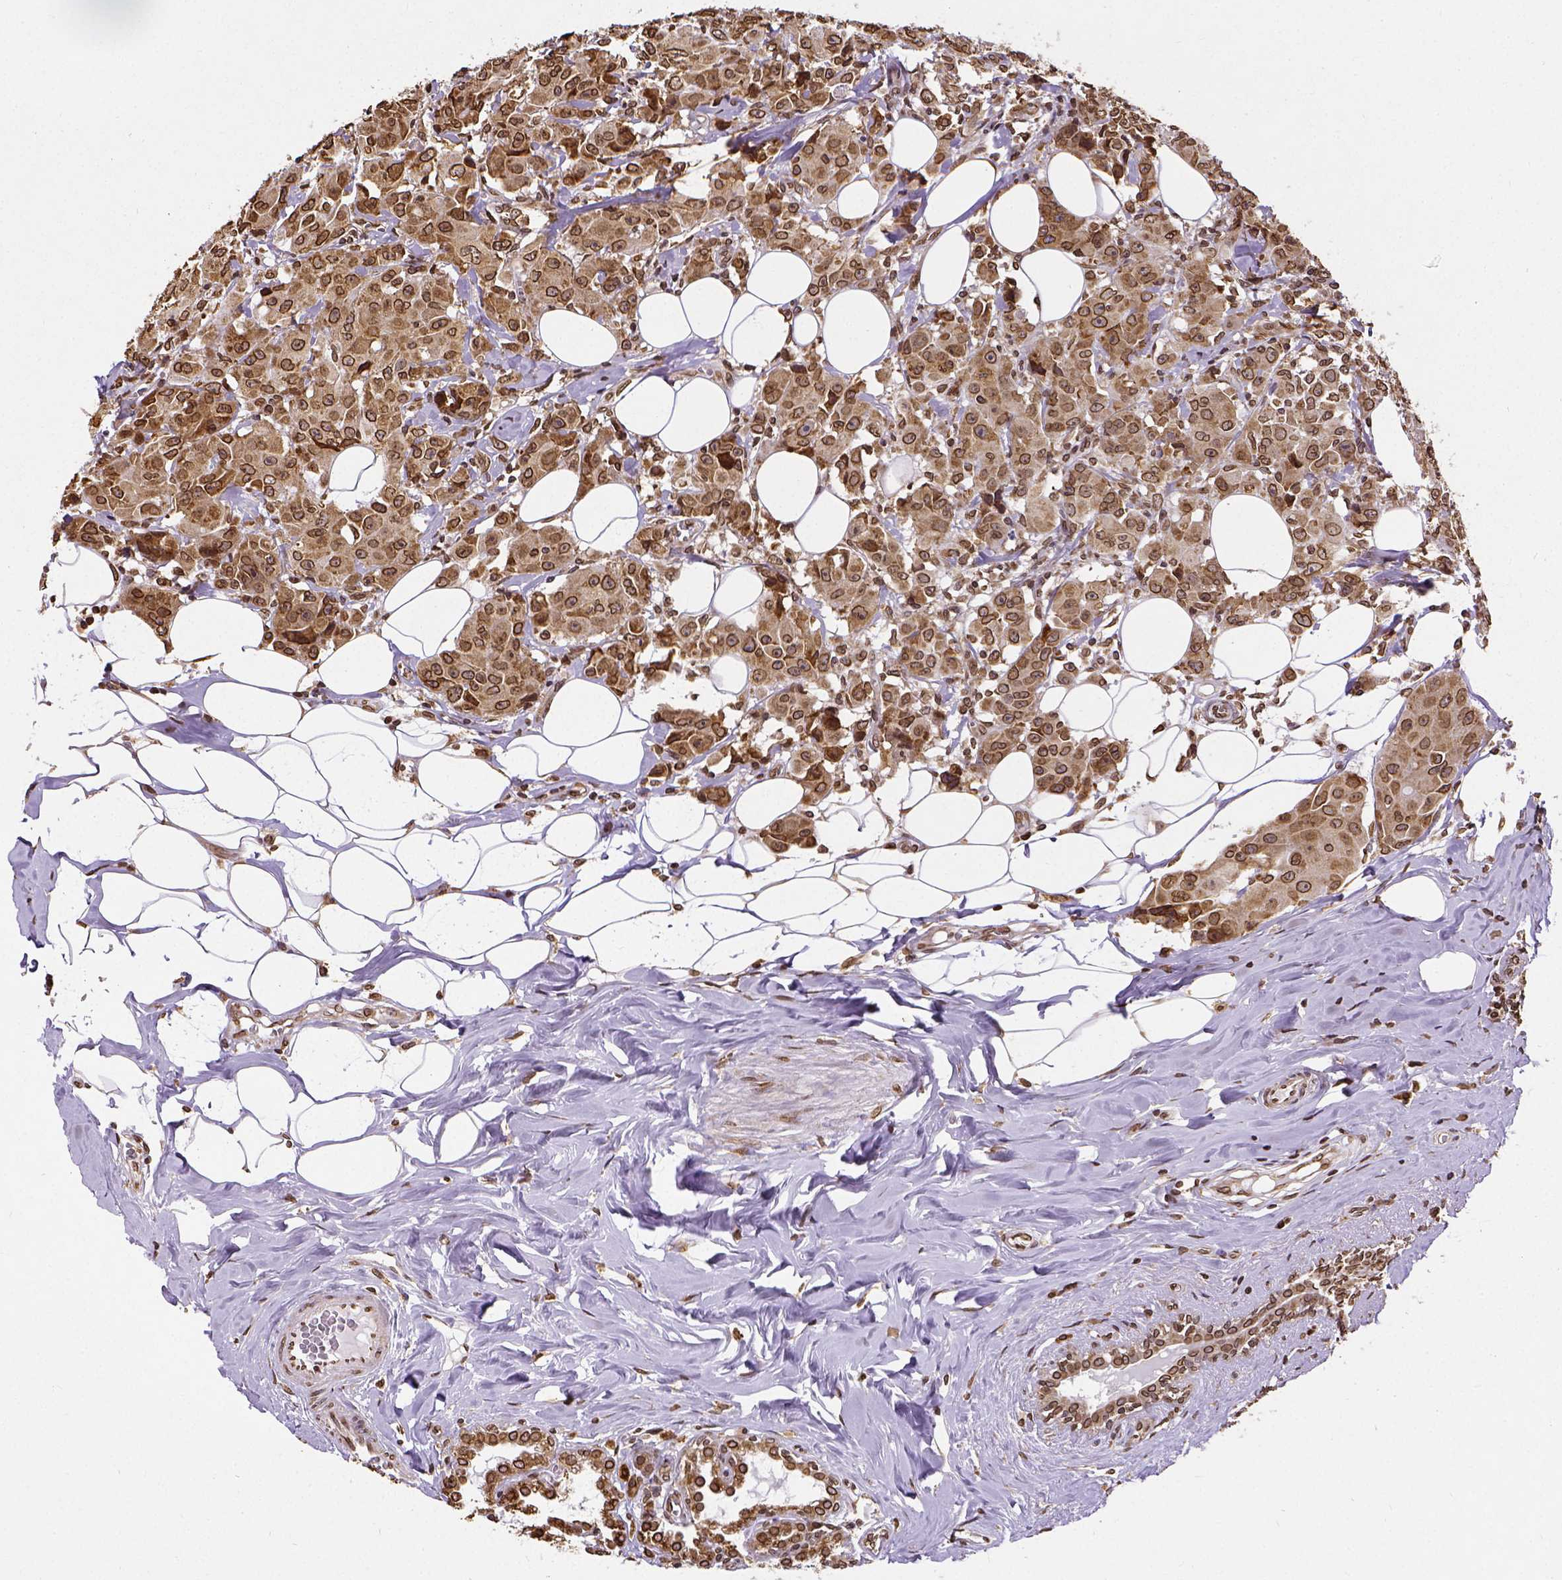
{"staining": {"intensity": "strong", "quantity": ">75%", "location": "cytoplasmic/membranous,nuclear"}, "tissue": "breast cancer", "cell_type": "Tumor cells", "image_type": "cancer", "snomed": [{"axis": "morphology", "description": "Normal tissue, NOS"}, {"axis": "morphology", "description": "Duct carcinoma"}, {"axis": "topography", "description": "Breast"}], "caption": "Breast cancer stained with a protein marker exhibits strong staining in tumor cells.", "gene": "MTDH", "patient": {"sex": "female", "age": 43}}